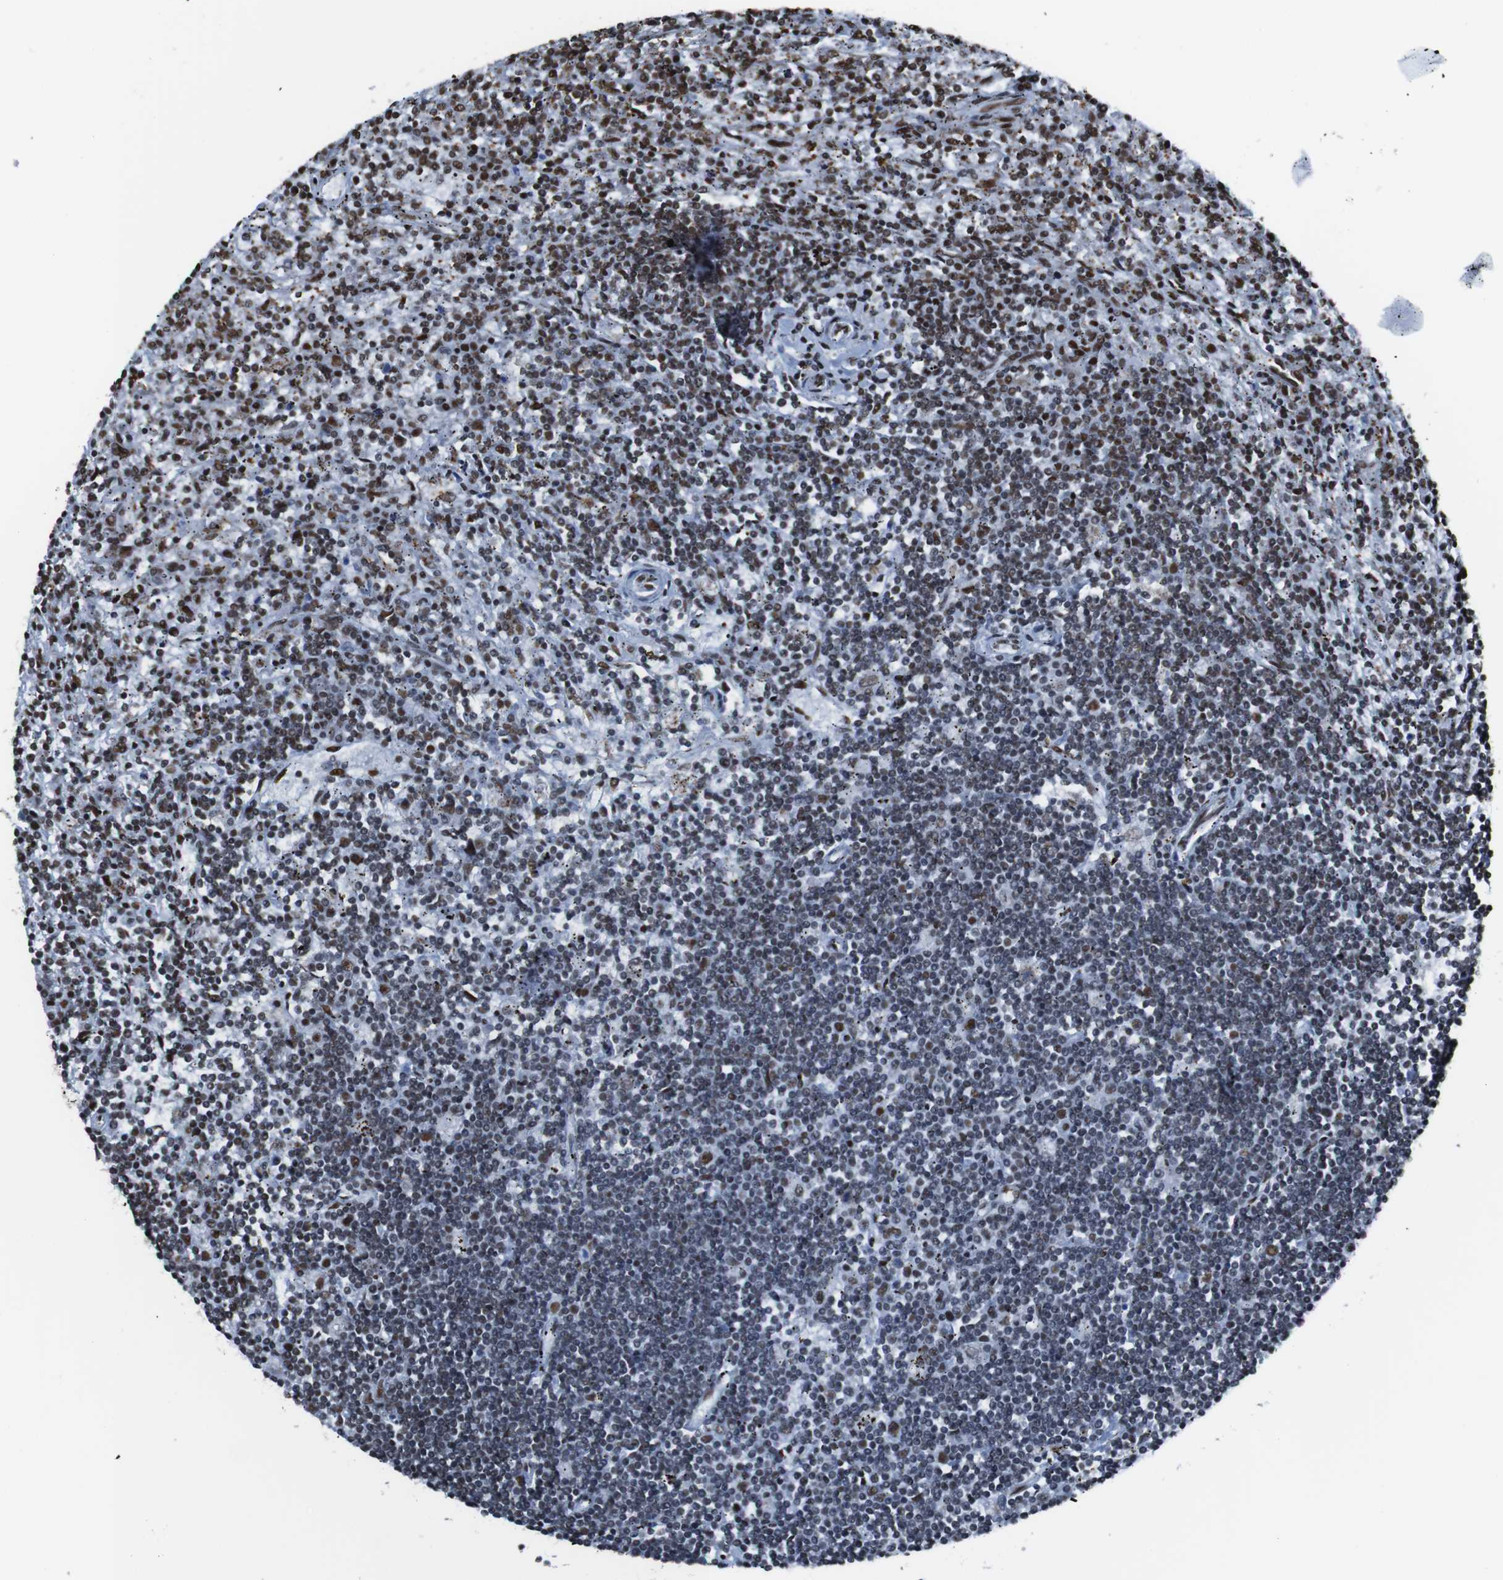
{"staining": {"intensity": "moderate", "quantity": "<25%", "location": "nuclear"}, "tissue": "lymphoma", "cell_type": "Tumor cells", "image_type": "cancer", "snomed": [{"axis": "morphology", "description": "Malignant lymphoma, non-Hodgkin's type, Low grade"}, {"axis": "topography", "description": "Spleen"}], "caption": "IHC (DAB) staining of human low-grade malignant lymphoma, non-Hodgkin's type demonstrates moderate nuclear protein positivity in approximately <25% of tumor cells. The staining was performed using DAB, with brown indicating positive protein expression. Nuclei are stained blue with hematoxylin.", "gene": "ROMO1", "patient": {"sex": "male", "age": 76}}